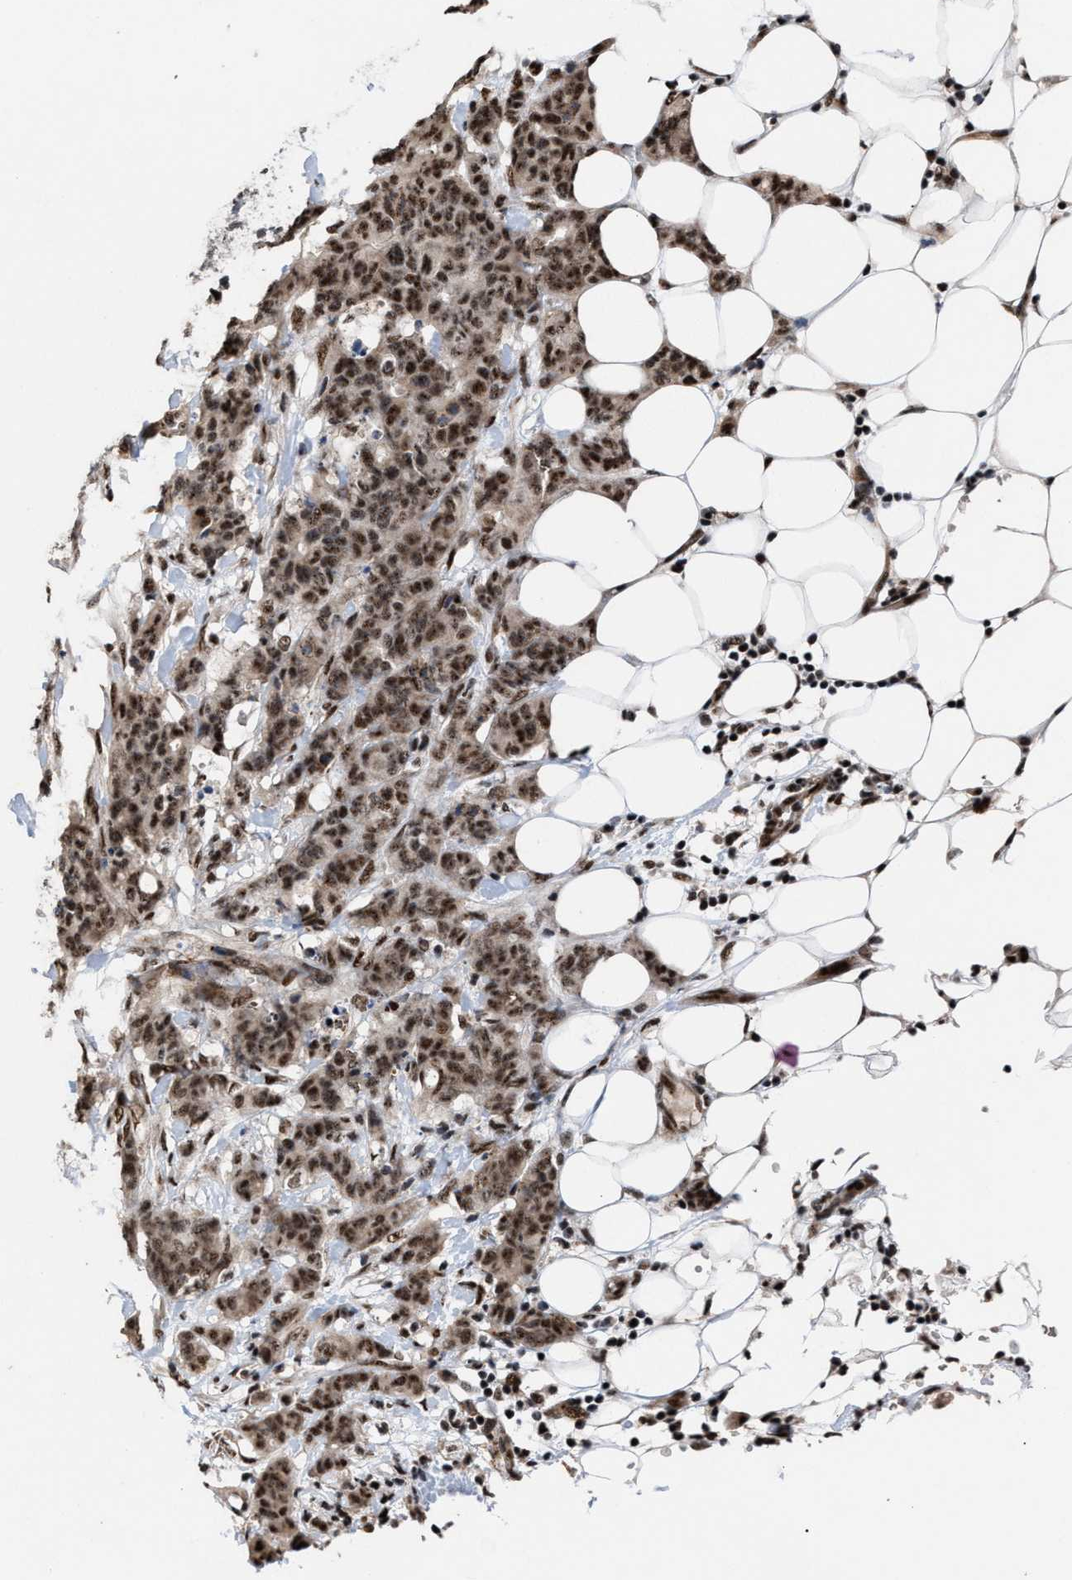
{"staining": {"intensity": "strong", "quantity": ">75%", "location": "cytoplasmic/membranous,nuclear"}, "tissue": "breast cancer", "cell_type": "Tumor cells", "image_type": "cancer", "snomed": [{"axis": "morphology", "description": "Normal tissue, NOS"}, {"axis": "morphology", "description": "Duct carcinoma"}, {"axis": "topography", "description": "Breast"}], "caption": "A micrograph showing strong cytoplasmic/membranous and nuclear expression in approximately >75% of tumor cells in breast cancer, as visualized by brown immunohistochemical staining.", "gene": "EIF4A3", "patient": {"sex": "female", "age": 40}}